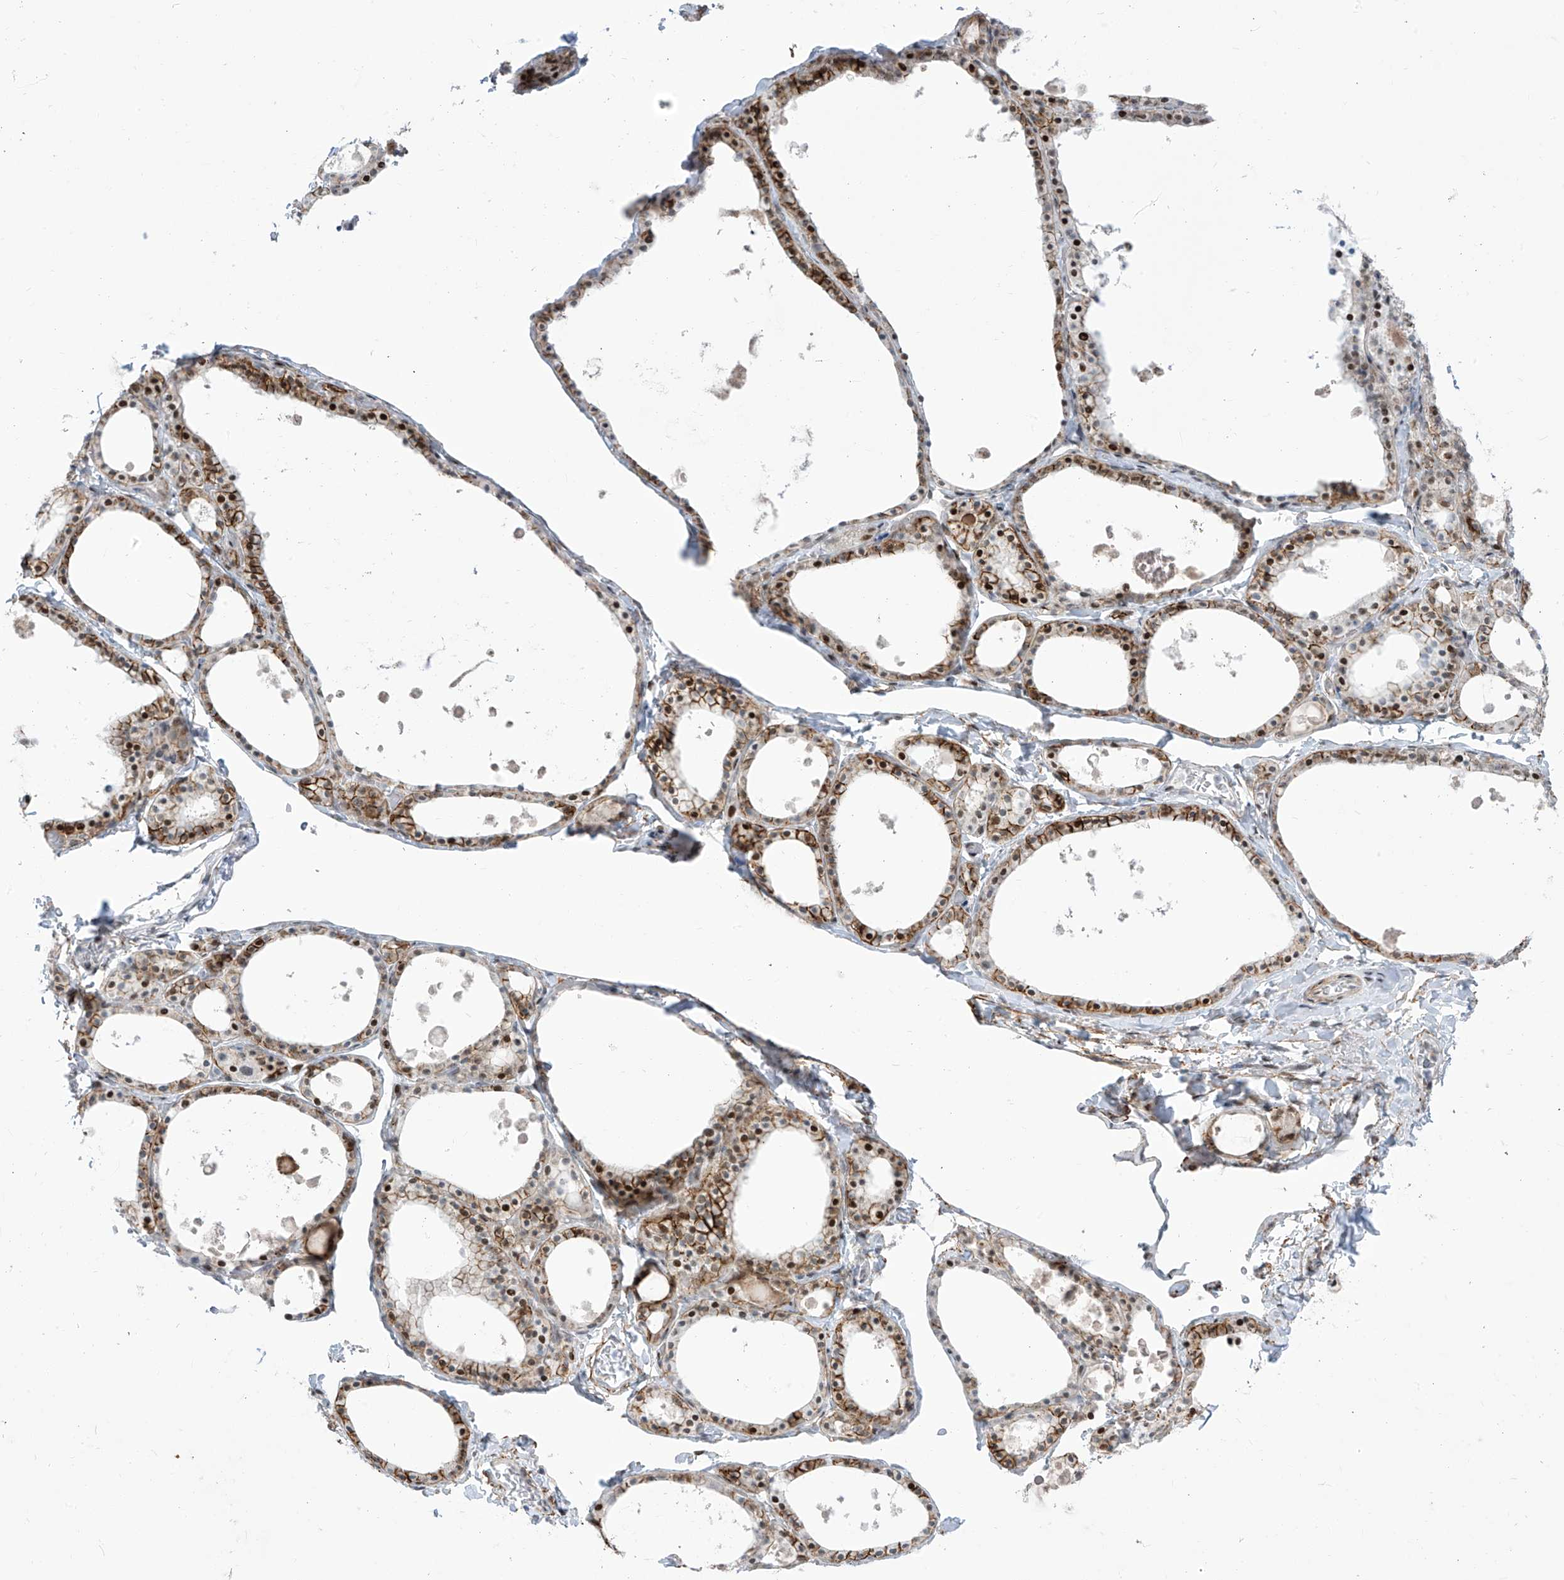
{"staining": {"intensity": "strong", "quantity": ">75%", "location": "cytoplasmic/membranous,nuclear"}, "tissue": "thyroid gland", "cell_type": "Glandular cells", "image_type": "normal", "snomed": [{"axis": "morphology", "description": "Normal tissue, NOS"}, {"axis": "topography", "description": "Thyroid gland"}], "caption": "Strong cytoplasmic/membranous,nuclear staining is seen in about >75% of glandular cells in benign thyroid gland. The staining was performed using DAB (3,3'-diaminobenzidine), with brown indicating positive protein expression. Nuclei are stained blue with hematoxylin.", "gene": "LIN9", "patient": {"sex": "male", "age": 56}}